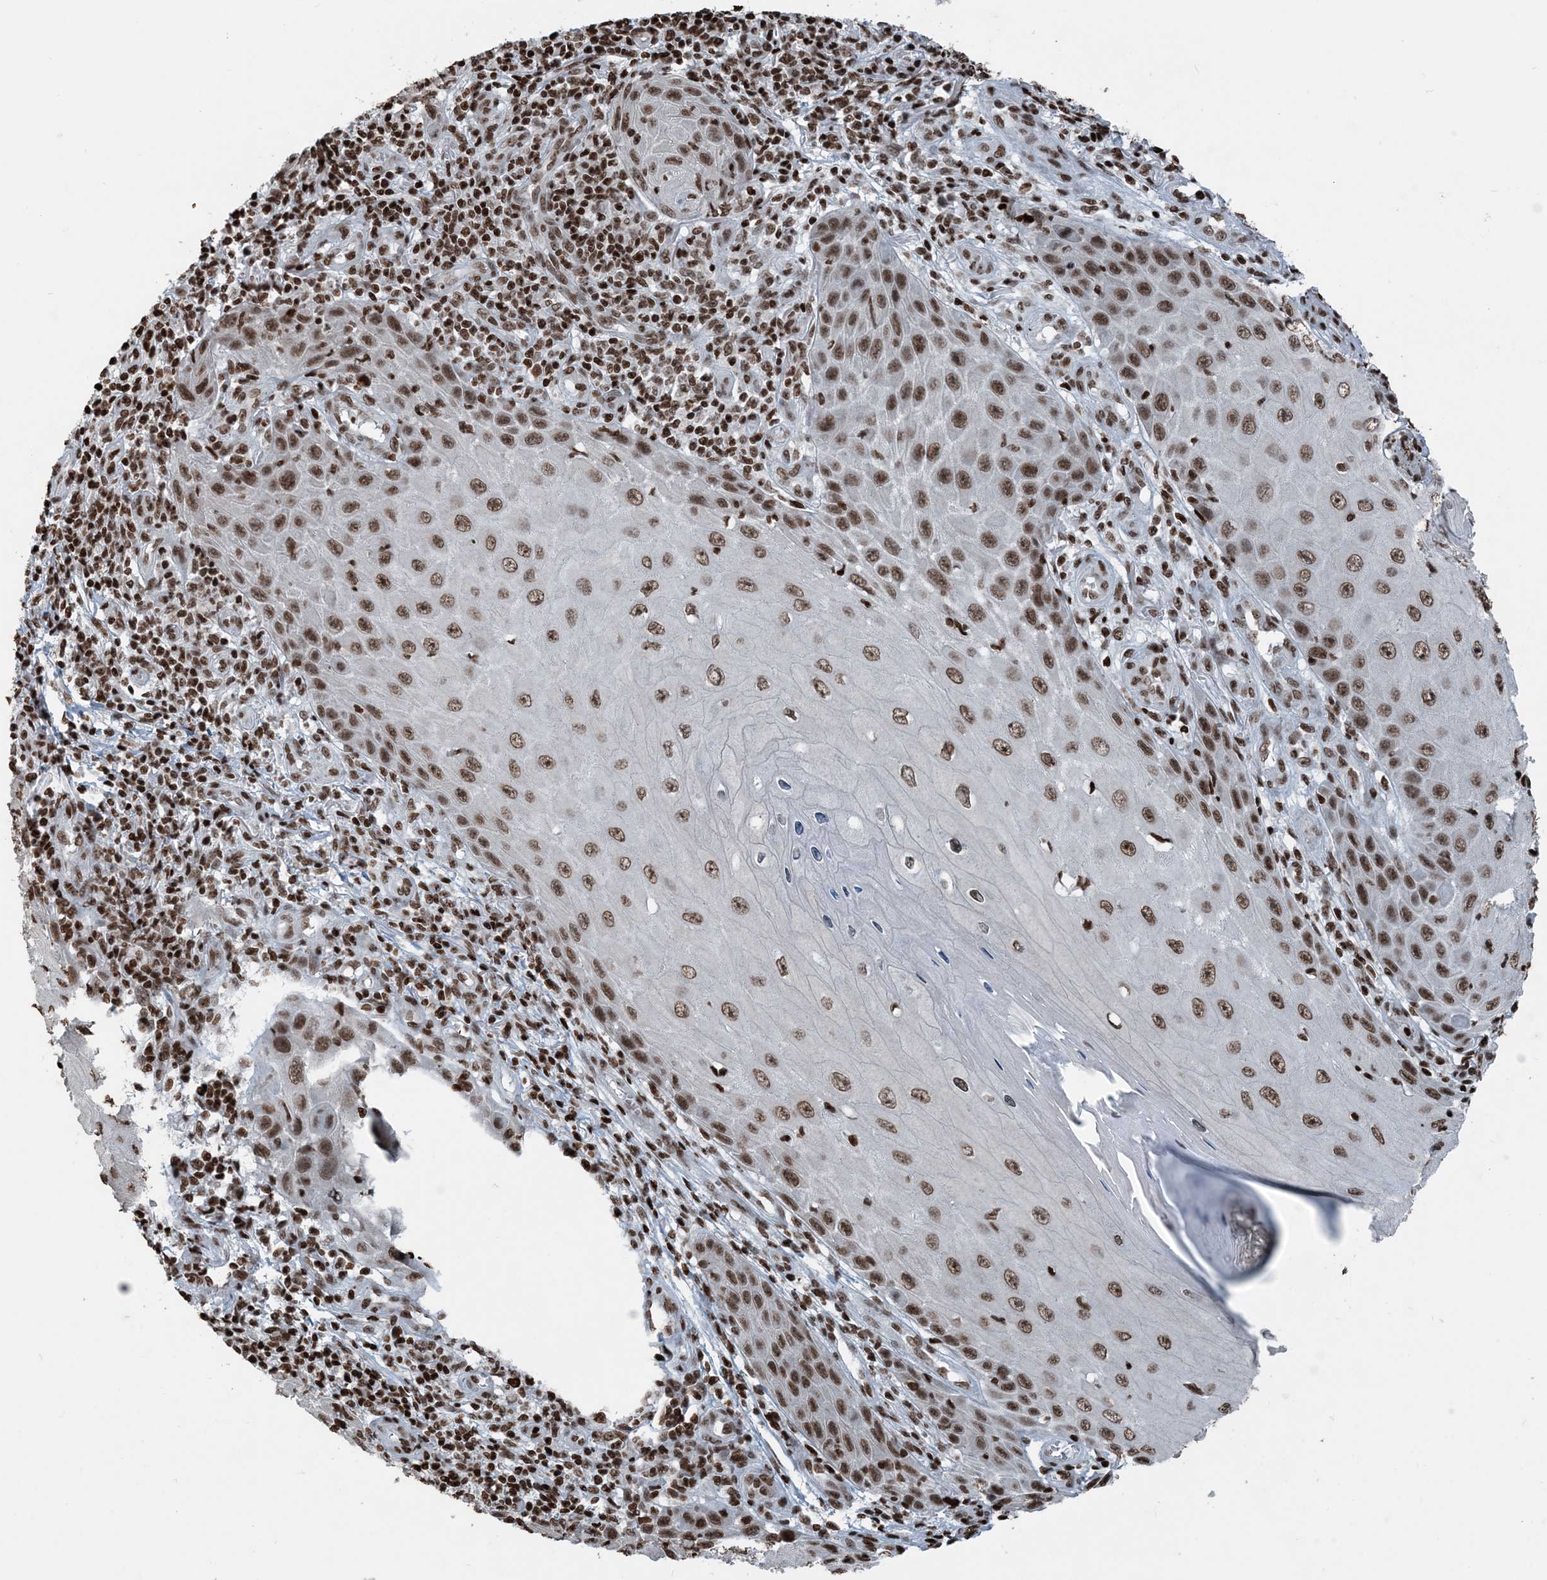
{"staining": {"intensity": "moderate", "quantity": ">75%", "location": "nuclear"}, "tissue": "skin cancer", "cell_type": "Tumor cells", "image_type": "cancer", "snomed": [{"axis": "morphology", "description": "Squamous cell carcinoma, NOS"}, {"axis": "topography", "description": "Skin"}], "caption": "Skin cancer (squamous cell carcinoma) stained for a protein shows moderate nuclear positivity in tumor cells.", "gene": "H3-3B", "patient": {"sex": "female", "age": 73}}